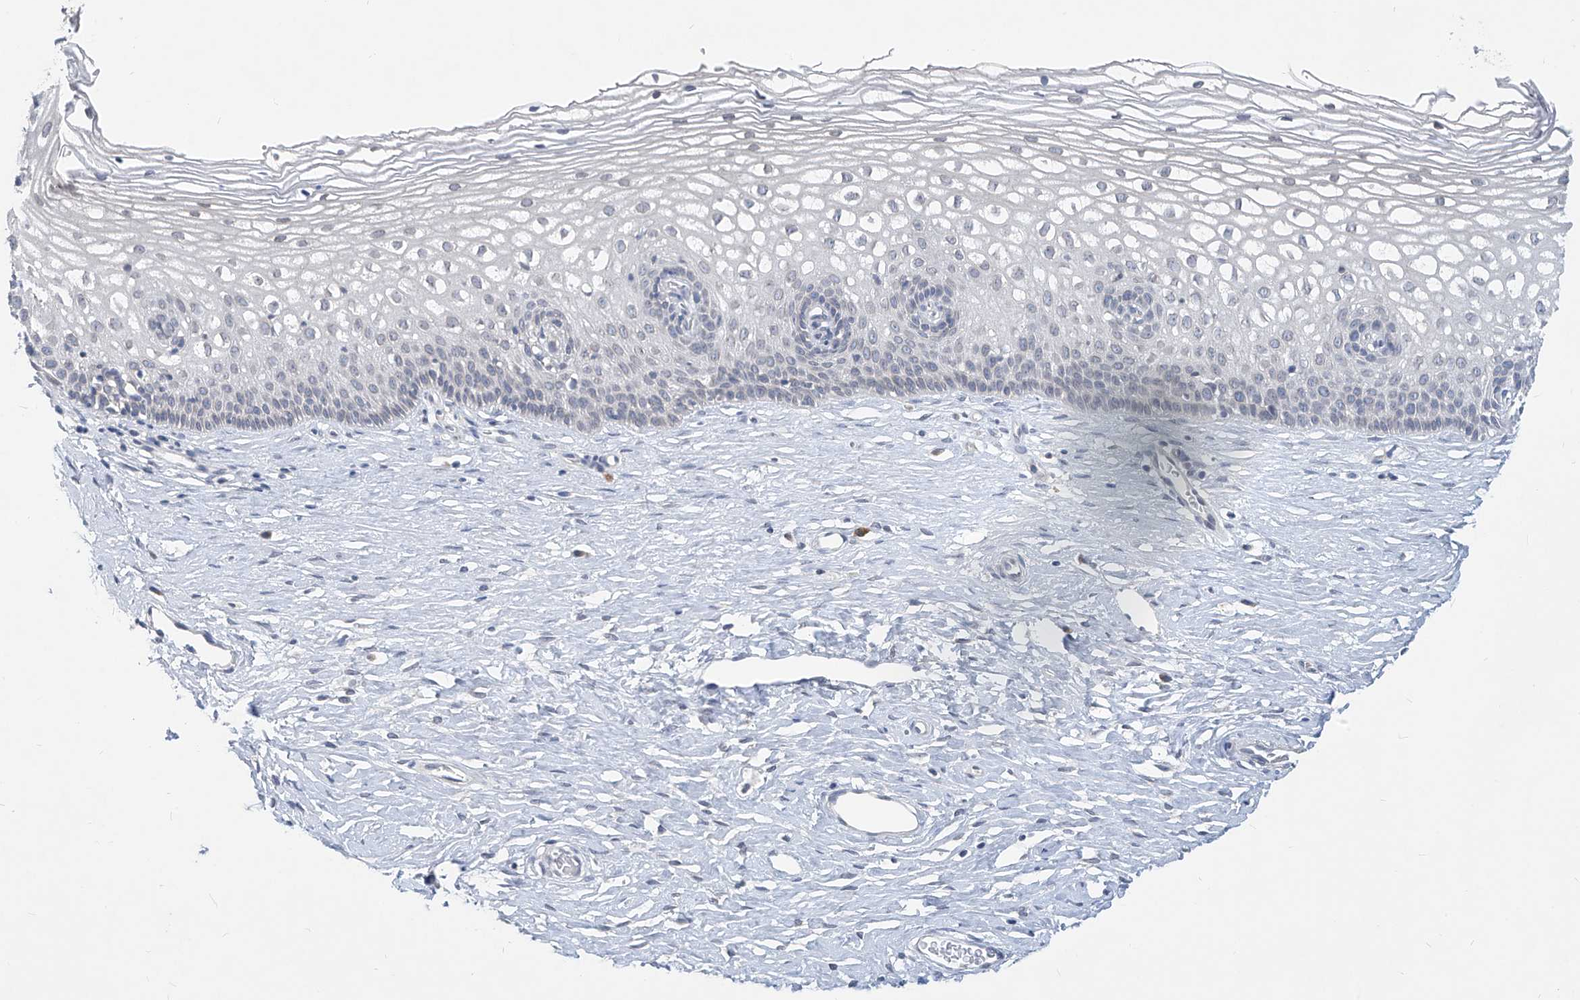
{"staining": {"intensity": "negative", "quantity": "none", "location": "none"}, "tissue": "cervix", "cell_type": "Glandular cells", "image_type": "normal", "snomed": [{"axis": "morphology", "description": "Normal tissue, NOS"}, {"axis": "topography", "description": "Cervix"}], "caption": "Histopathology image shows no protein expression in glandular cells of benign cervix.", "gene": "KRTAP25", "patient": {"sex": "female", "age": 33}}